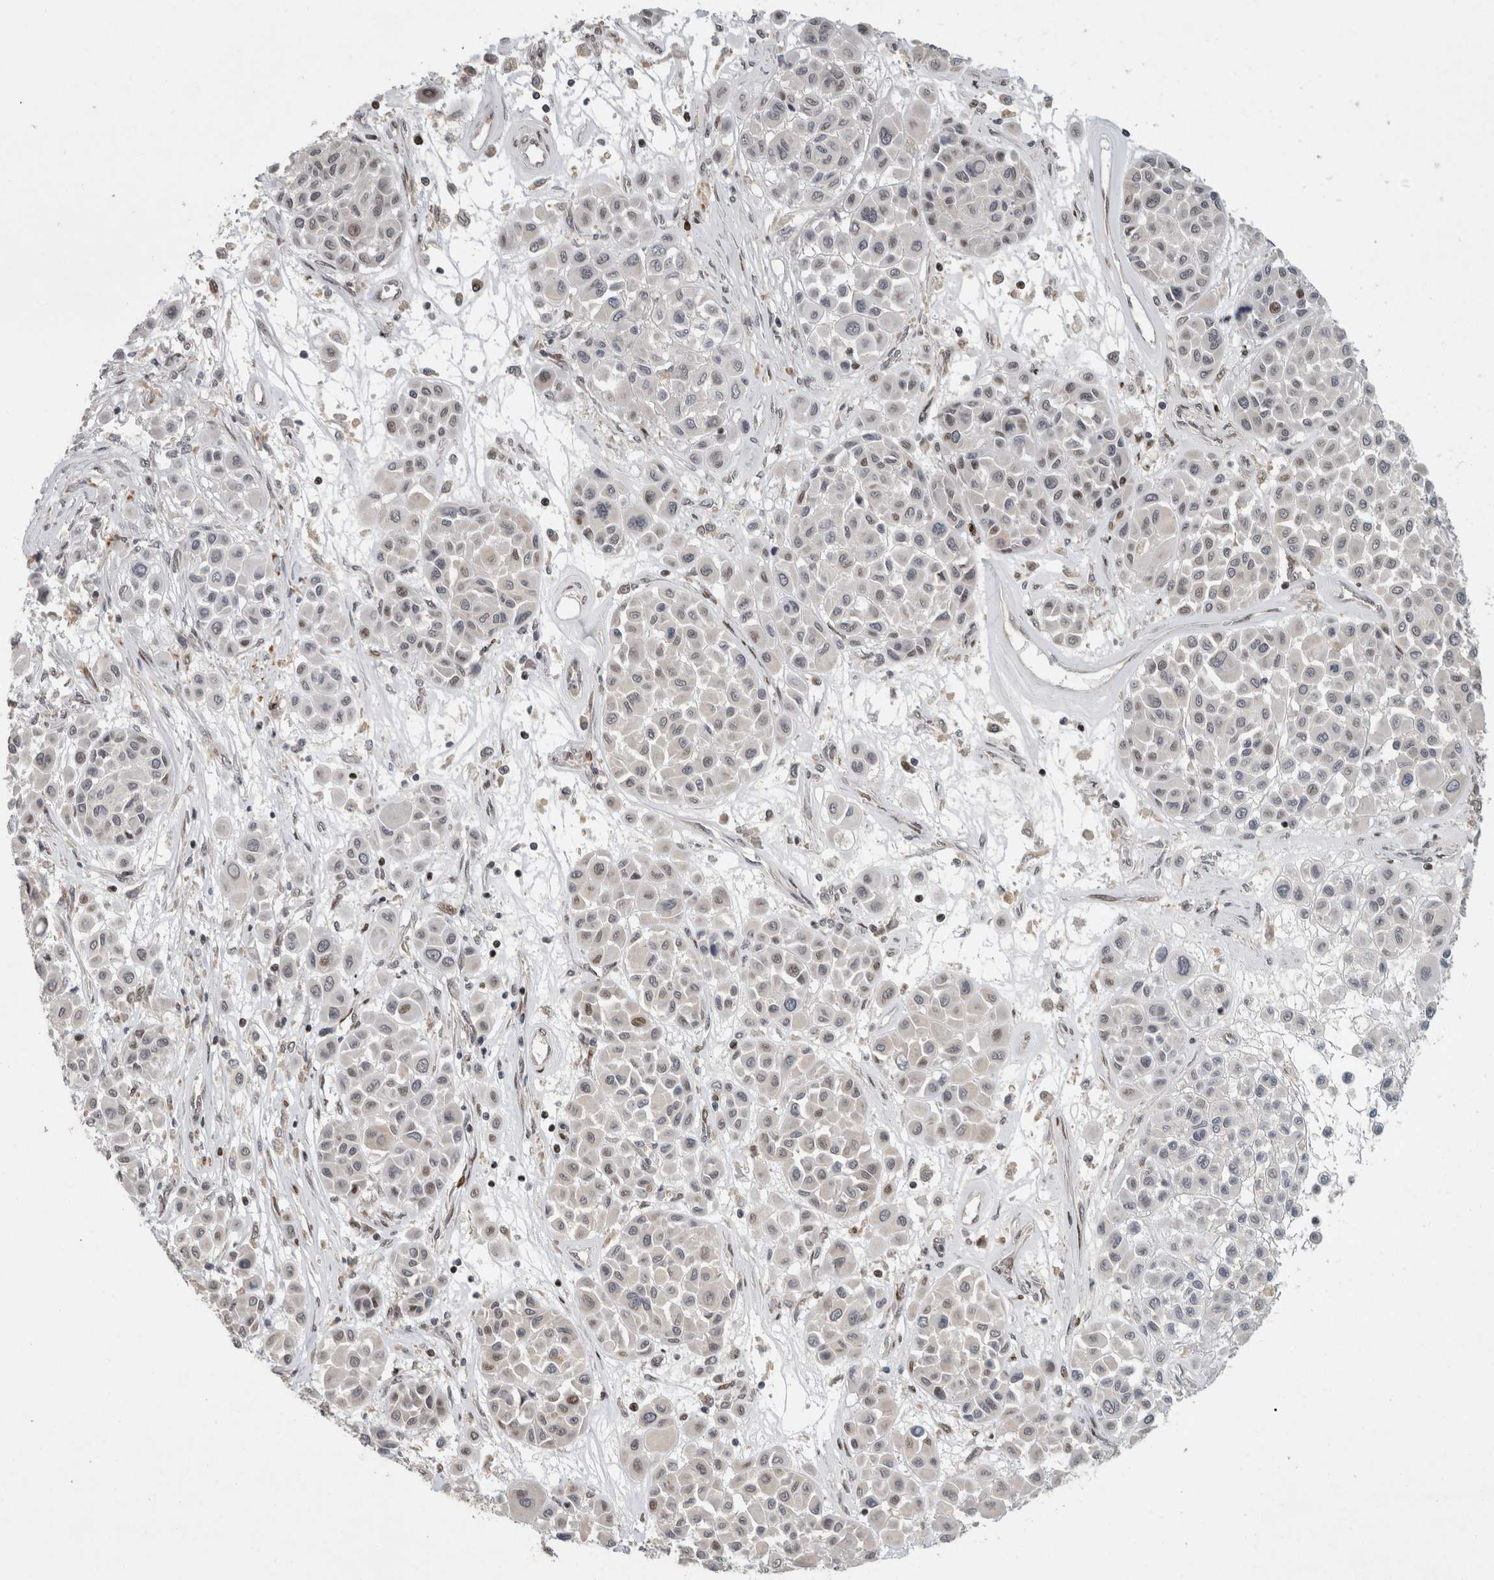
{"staining": {"intensity": "negative", "quantity": "none", "location": "none"}, "tissue": "melanoma", "cell_type": "Tumor cells", "image_type": "cancer", "snomed": [{"axis": "morphology", "description": "Malignant melanoma, Metastatic site"}, {"axis": "topography", "description": "Soft tissue"}], "caption": "Melanoma was stained to show a protein in brown. There is no significant expression in tumor cells. Brightfield microscopy of IHC stained with DAB (3,3'-diaminobenzidine) (brown) and hematoxylin (blue), captured at high magnification.", "gene": "C8orf58", "patient": {"sex": "male", "age": 41}}